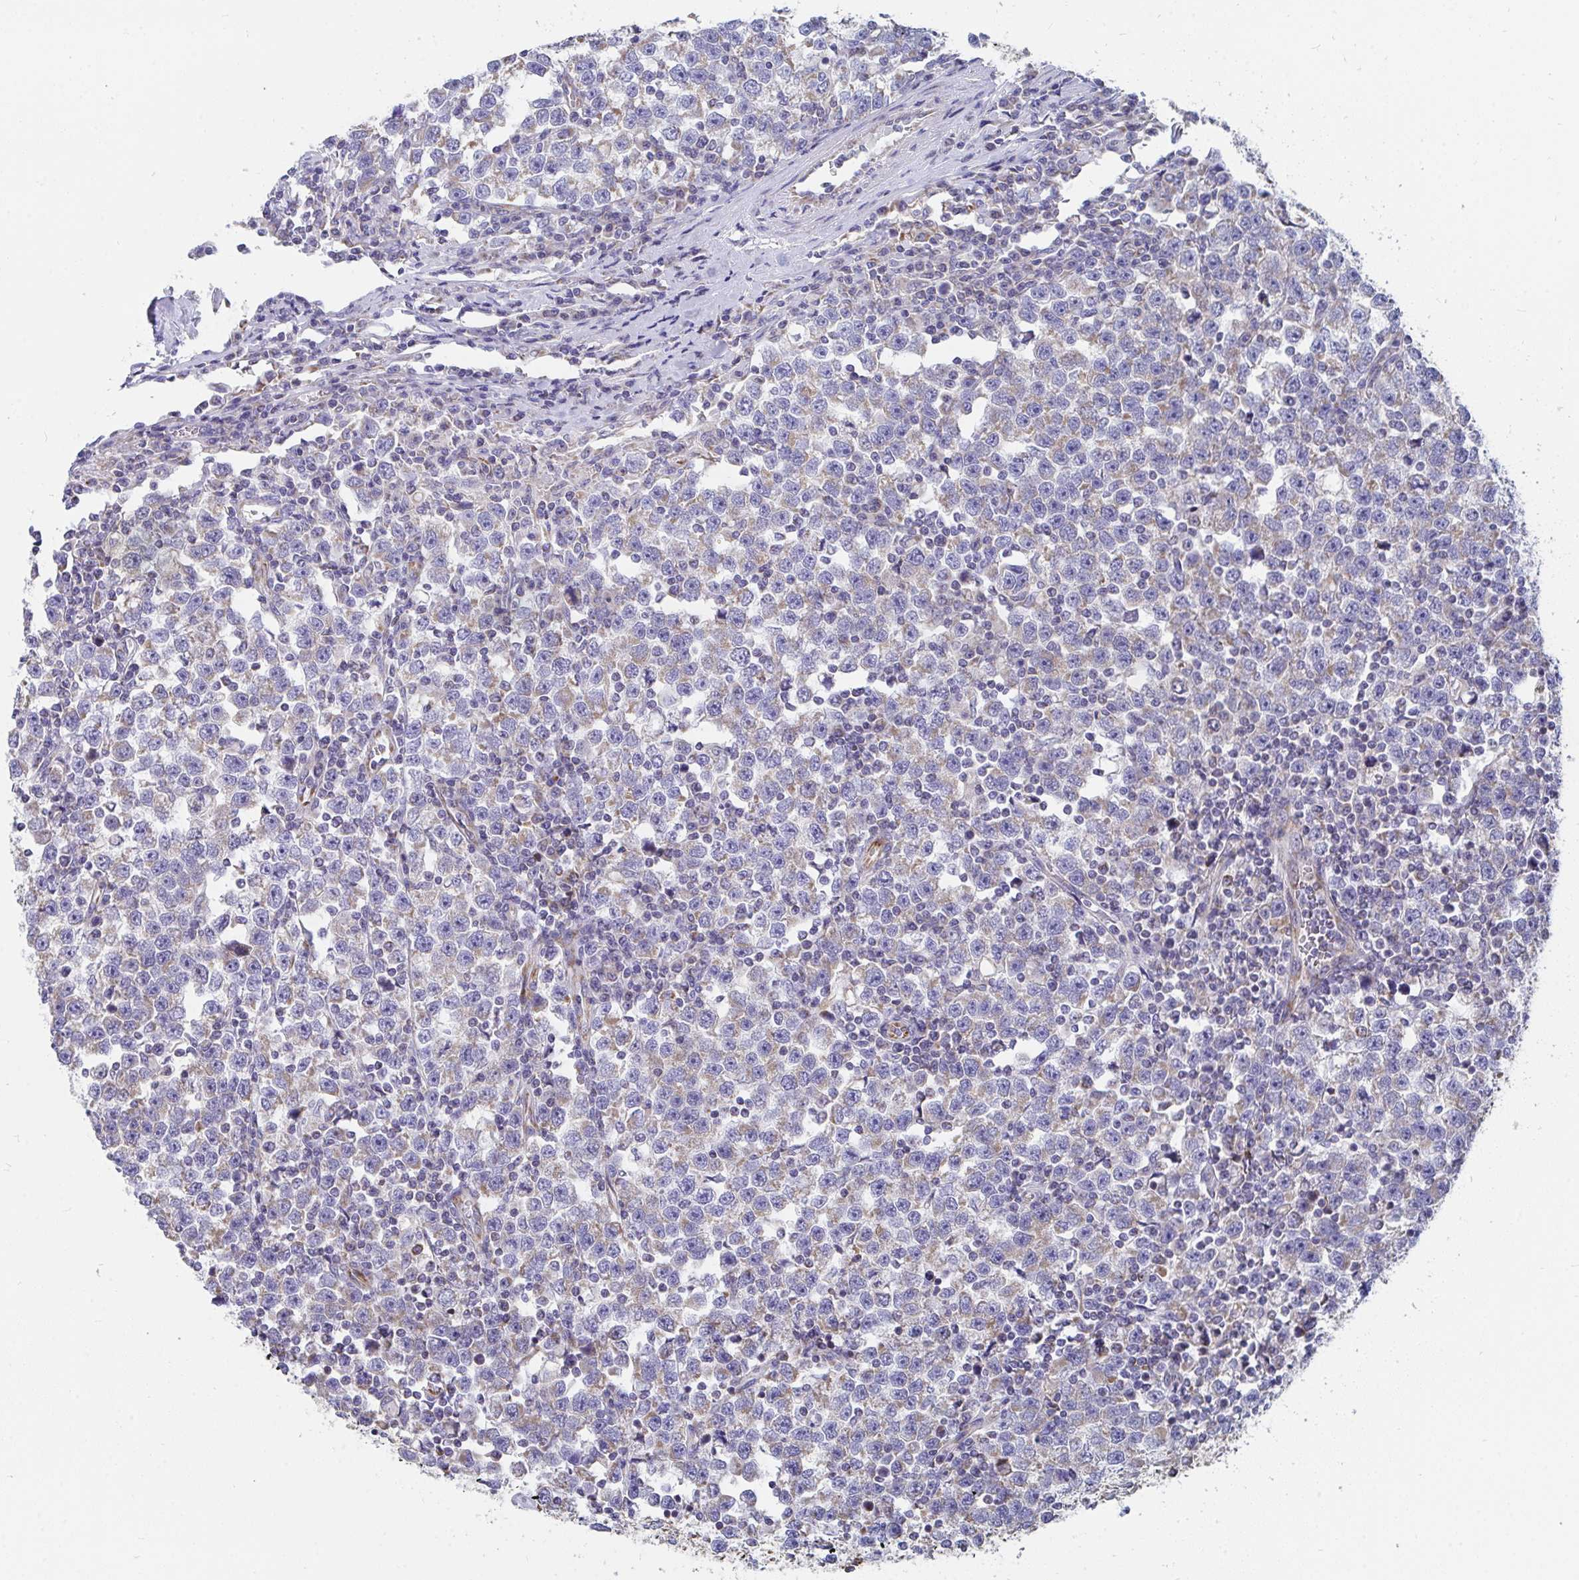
{"staining": {"intensity": "weak", "quantity": "25%-75%", "location": "cytoplasmic/membranous"}, "tissue": "testis cancer", "cell_type": "Tumor cells", "image_type": "cancer", "snomed": [{"axis": "morphology", "description": "Seminoma, NOS"}, {"axis": "topography", "description": "Testis"}], "caption": "A micrograph of testis seminoma stained for a protein reveals weak cytoplasmic/membranous brown staining in tumor cells.", "gene": "PC", "patient": {"sex": "male", "age": 43}}